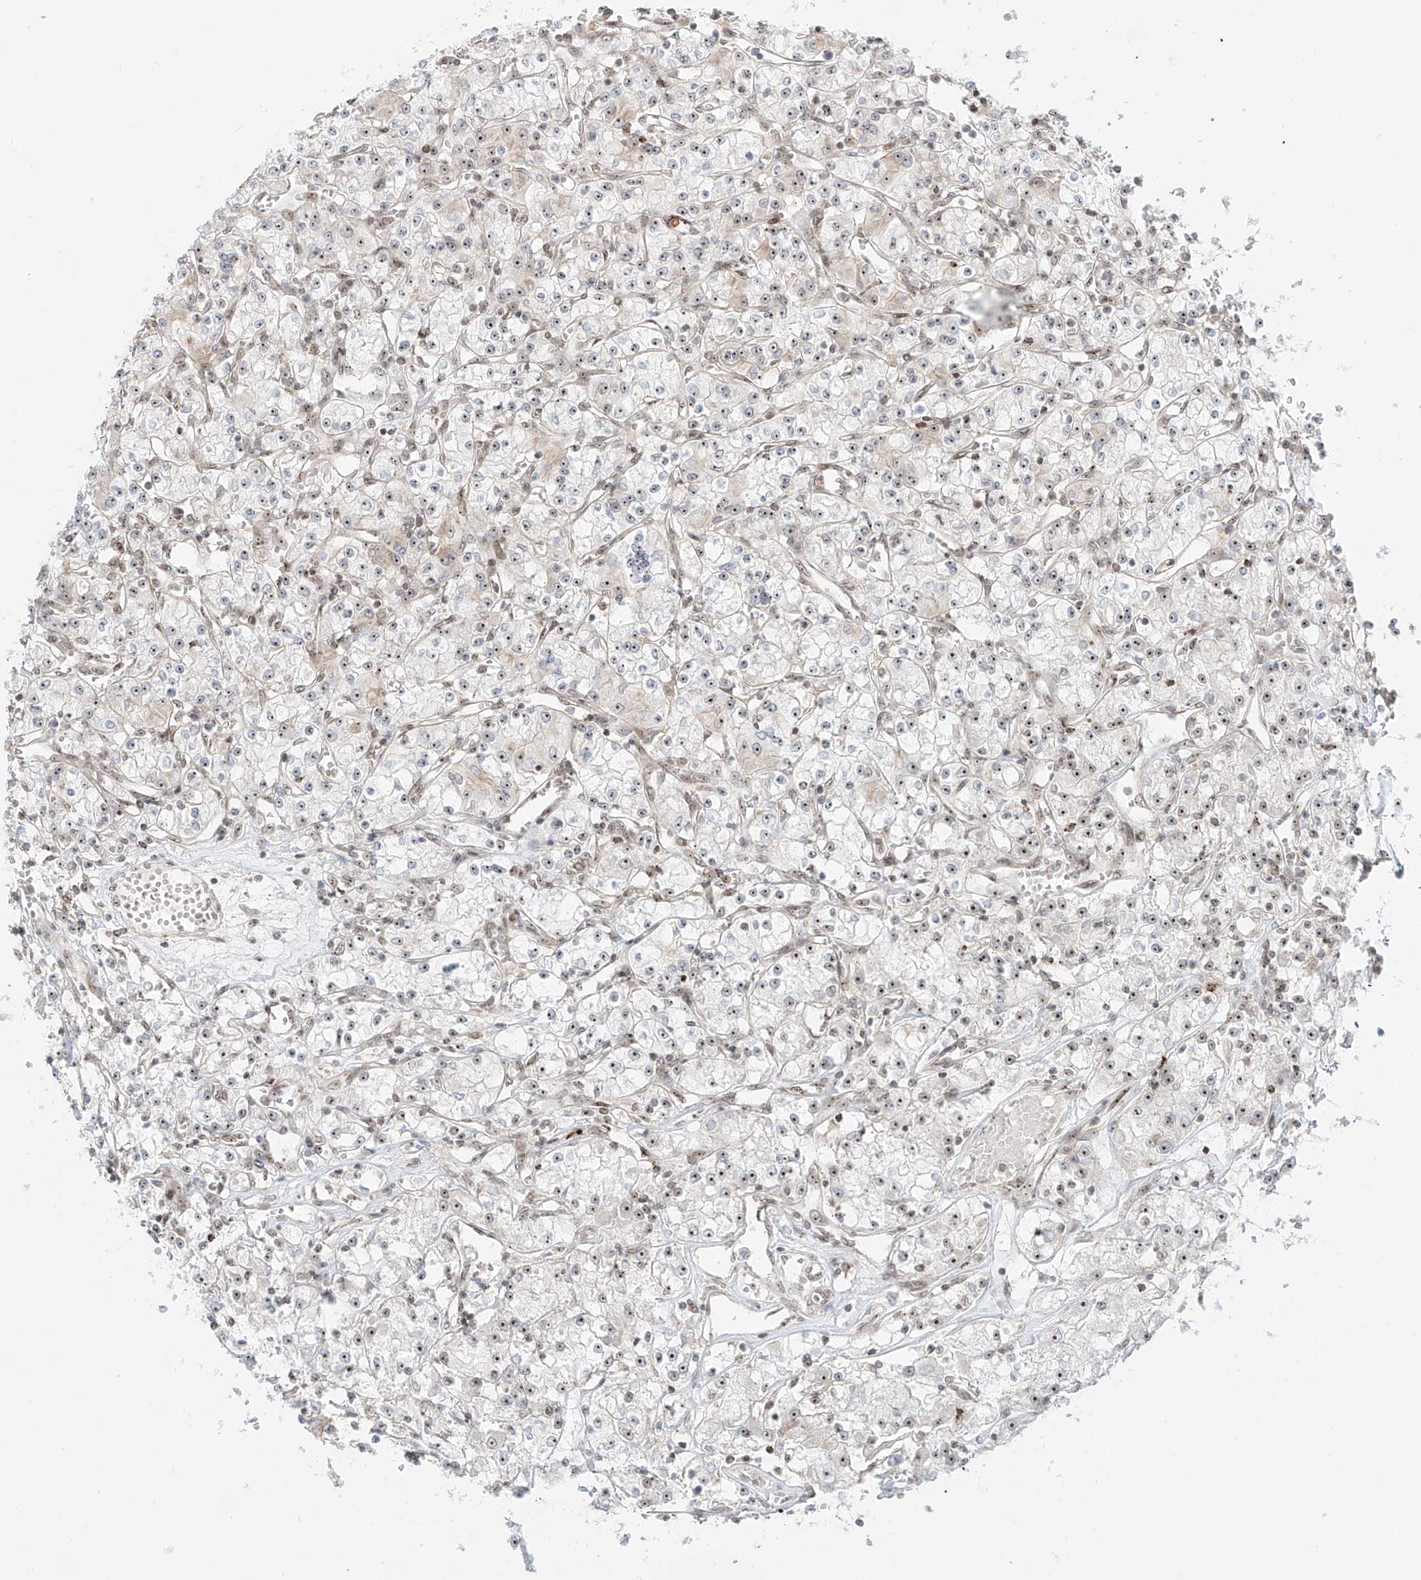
{"staining": {"intensity": "weak", "quantity": "25%-75%", "location": "nuclear"}, "tissue": "renal cancer", "cell_type": "Tumor cells", "image_type": "cancer", "snomed": [{"axis": "morphology", "description": "Adenocarcinoma, NOS"}, {"axis": "topography", "description": "Kidney"}], "caption": "Tumor cells reveal low levels of weak nuclear positivity in approximately 25%-75% of cells in renal cancer (adenocarcinoma).", "gene": "ZNF512", "patient": {"sex": "female", "age": 59}}